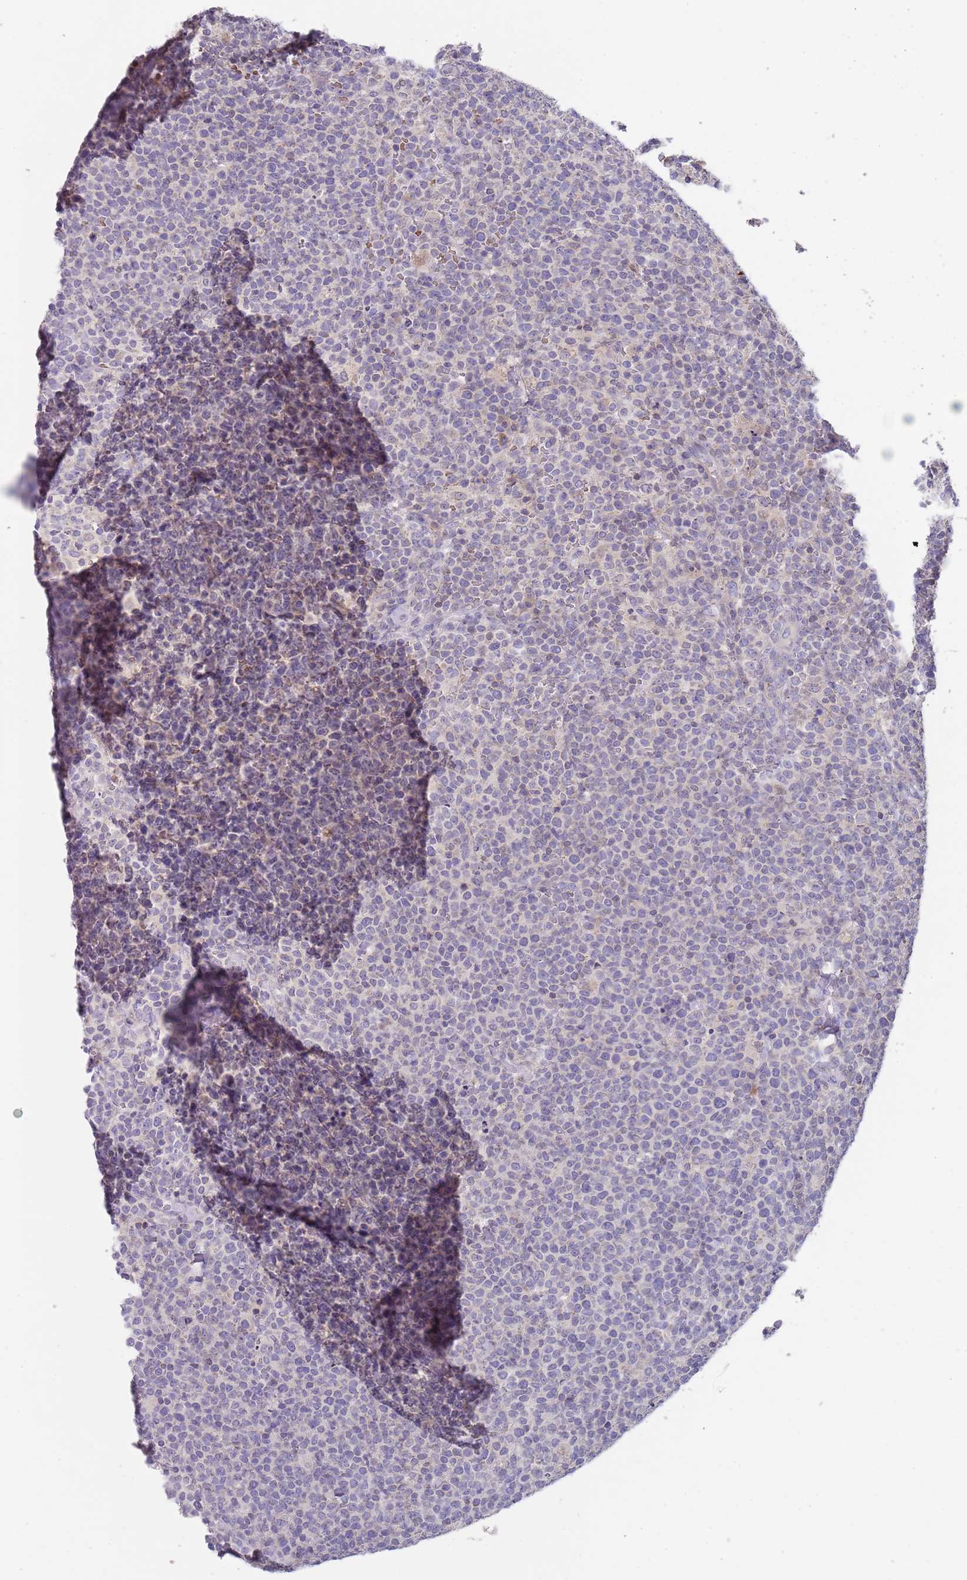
{"staining": {"intensity": "negative", "quantity": "none", "location": "none"}, "tissue": "lymphoma", "cell_type": "Tumor cells", "image_type": "cancer", "snomed": [{"axis": "morphology", "description": "Malignant lymphoma, non-Hodgkin's type, High grade"}, {"axis": "topography", "description": "Lymph node"}], "caption": "The micrograph shows no staining of tumor cells in lymphoma. The staining is performed using DAB brown chromogen with nuclei counter-stained in using hematoxylin.", "gene": "PRAC1", "patient": {"sex": "male", "age": 61}}